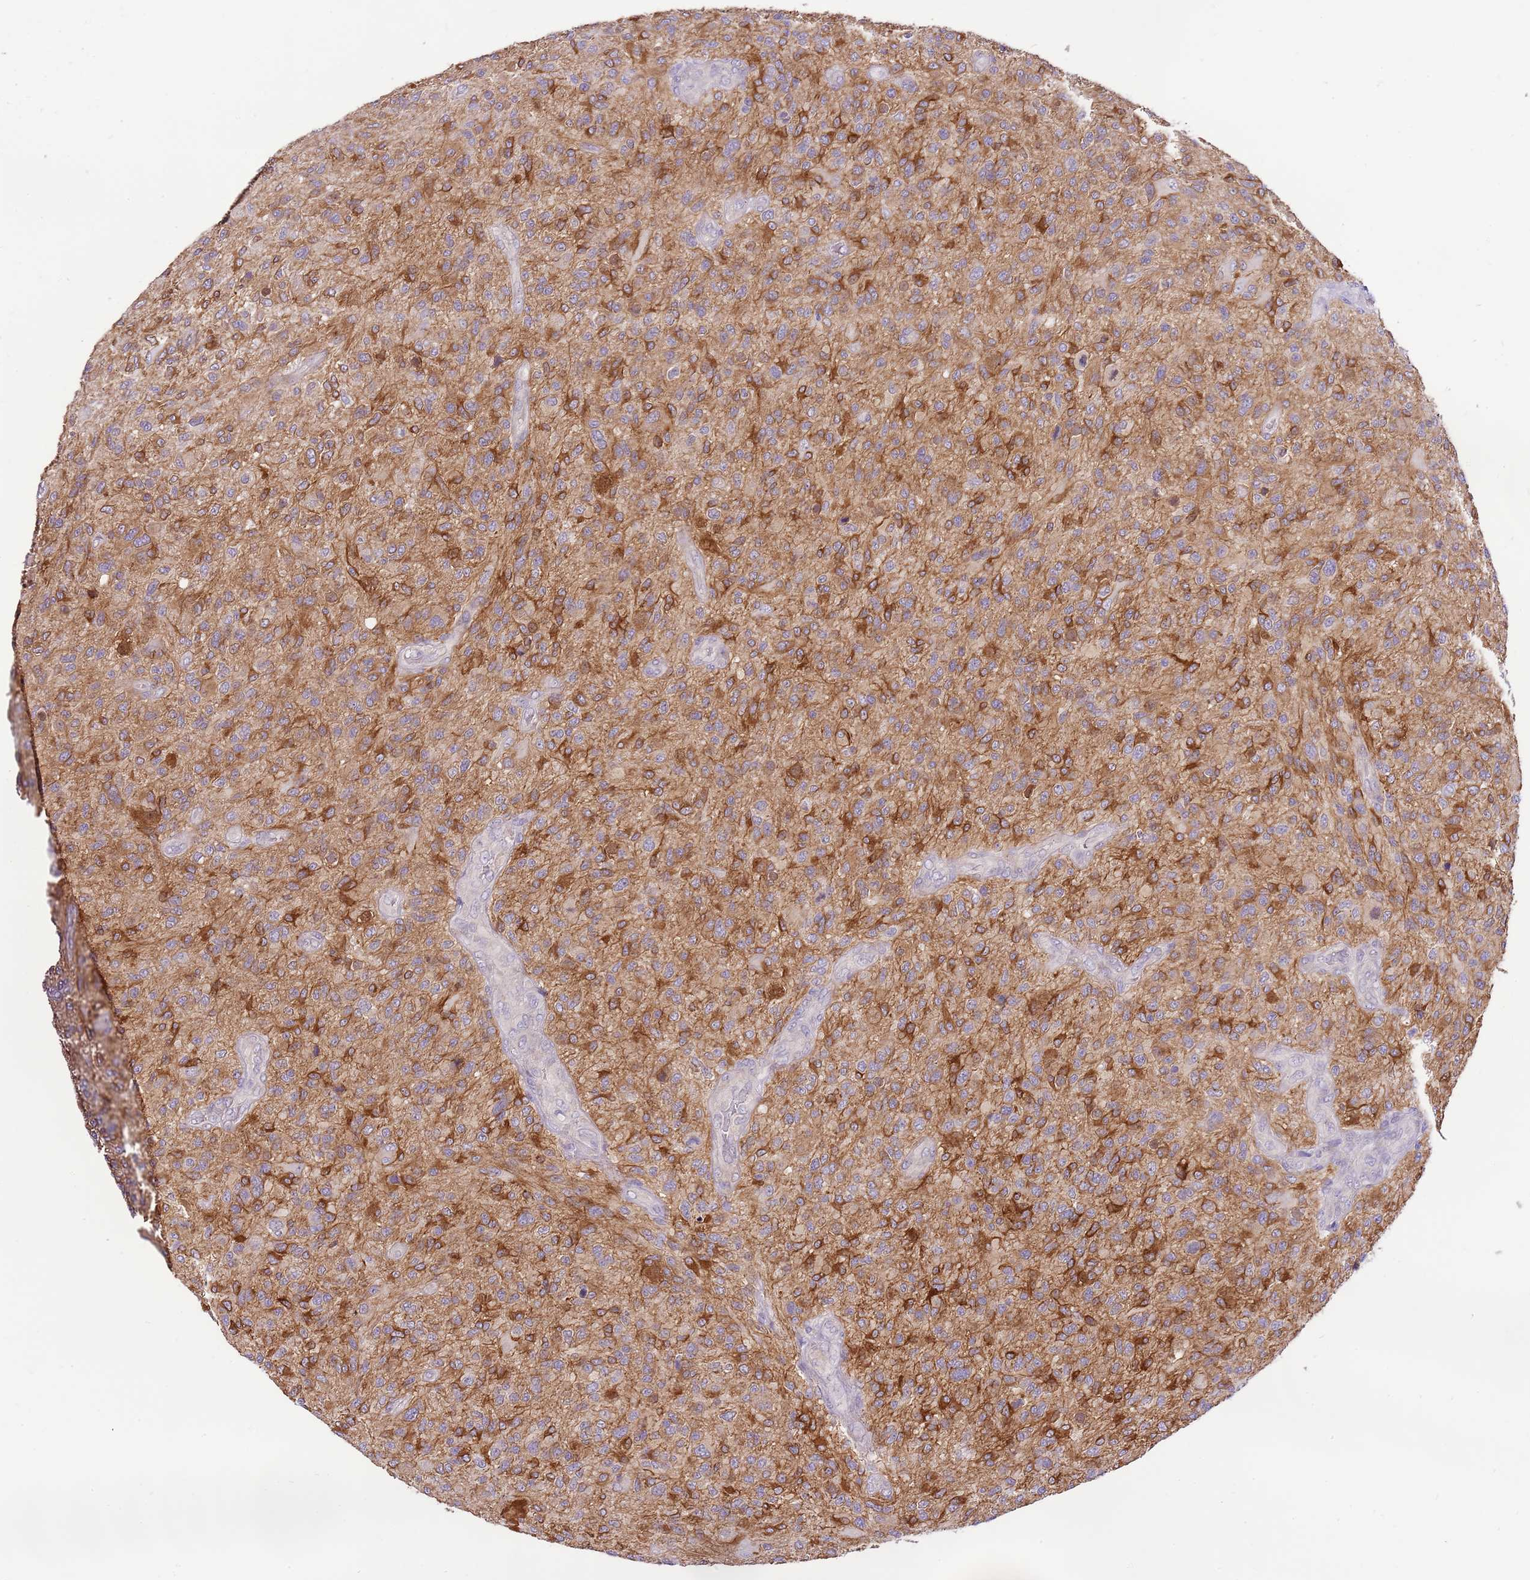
{"staining": {"intensity": "moderate", "quantity": "25%-75%", "location": "cytoplasmic/membranous"}, "tissue": "glioma", "cell_type": "Tumor cells", "image_type": "cancer", "snomed": [{"axis": "morphology", "description": "Glioma, malignant, High grade"}, {"axis": "topography", "description": "Brain"}], "caption": "Tumor cells demonstrate medium levels of moderate cytoplasmic/membranous staining in about 25%-75% of cells in malignant high-grade glioma.", "gene": "RFK", "patient": {"sex": "male", "age": 47}}